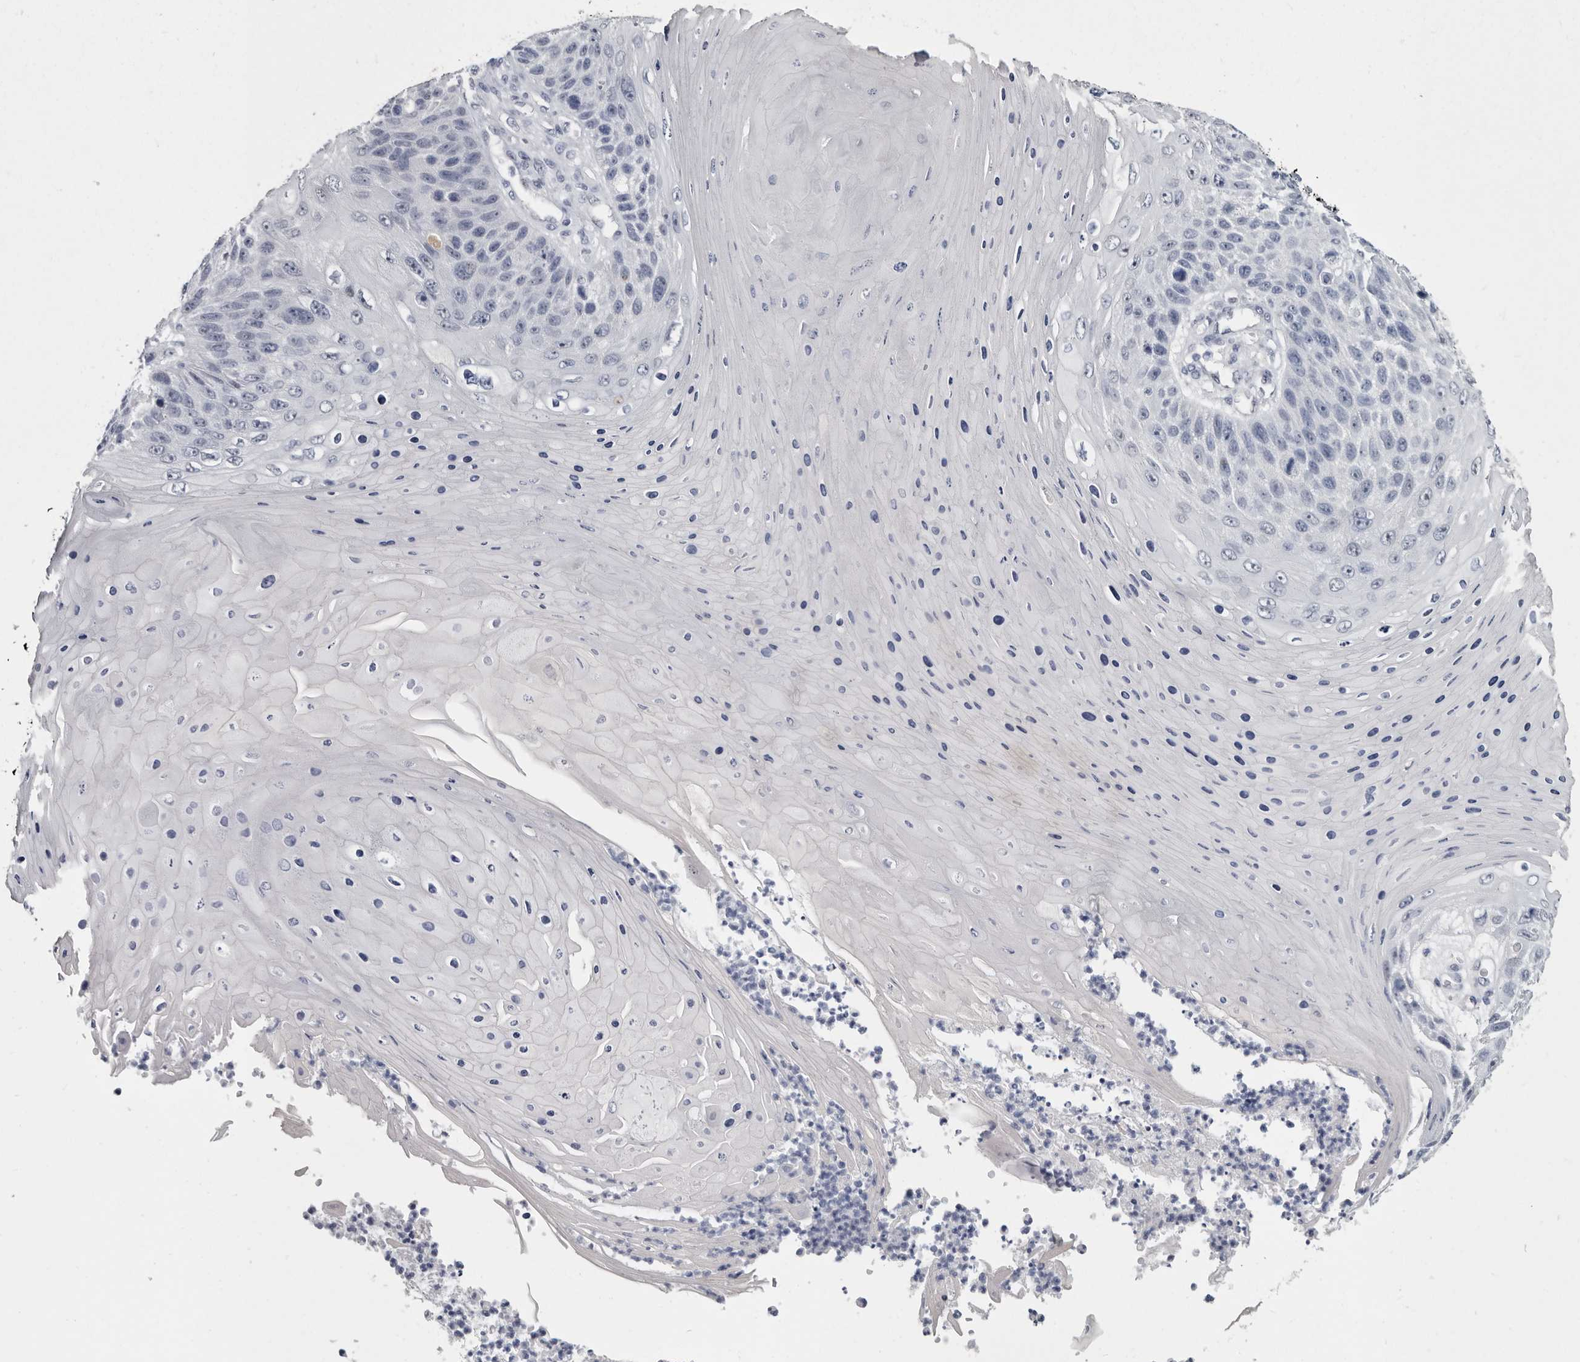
{"staining": {"intensity": "negative", "quantity": "none", "location": "none"}, "tissue": "skin cancer", "cell_type": "Tumor cells", "image_type": "cancer", "snomed": [{"axis": "morphology", "description": "Squamous cell carcinoma, NOS"}, {"axis": "topography", "description": "Skin"}], "caption": "Human squamous cell carcinoma (skin) stained for a protein using immunohistochemistry (IHC) displays no positivity in tumor cells.", "gene": "WRAP73", "patient": {"sex": "female", "age": 88}}